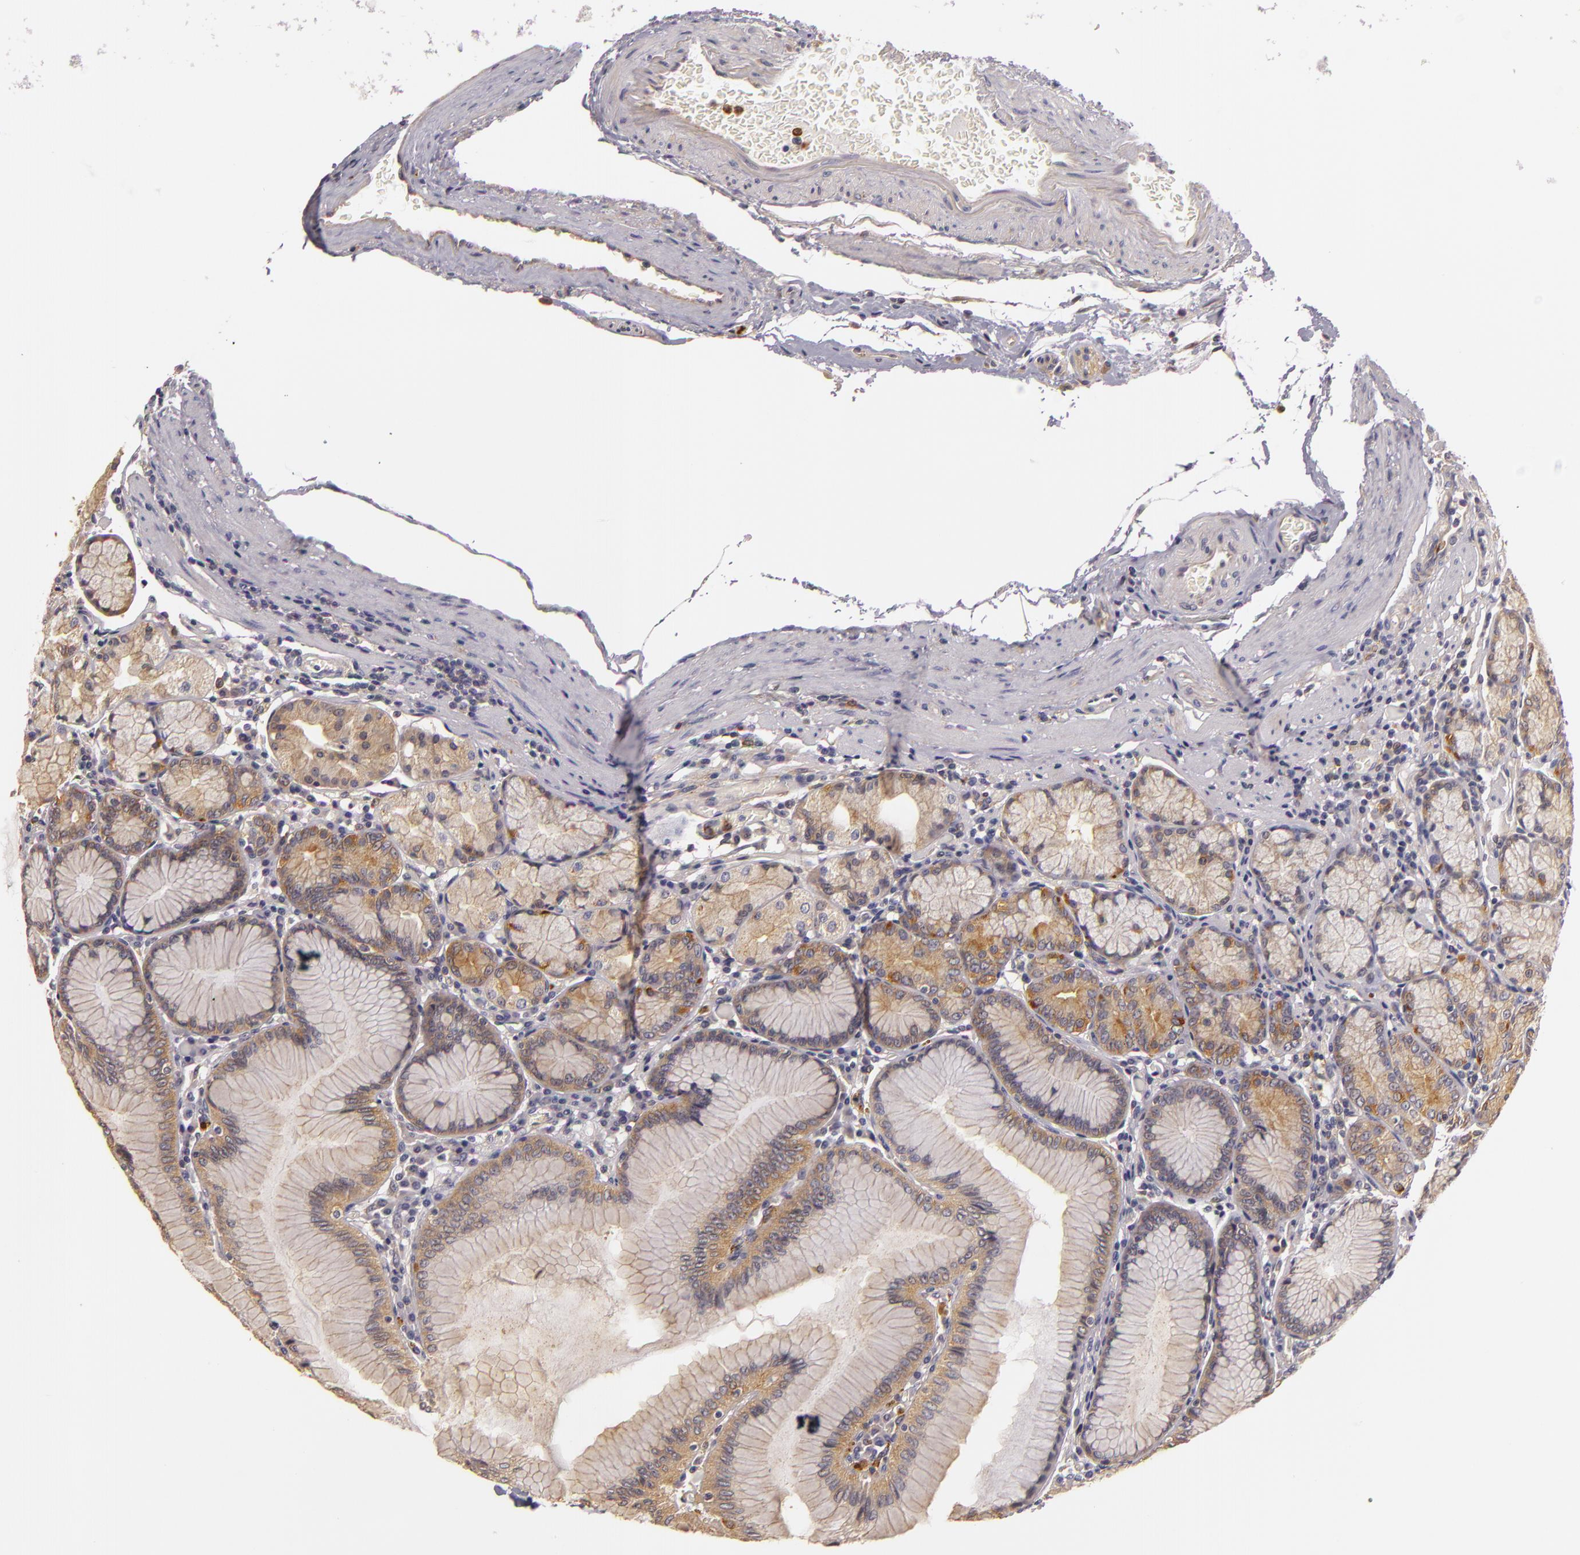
{"staining": {"intensity": "moderate", "quantity": ">75%", "location": "cytoplasmic/membranous"}, "tissue": "stomach", "cell_type": "Glandular cells", "image_type": "normal", "snomed": [{"axis": "morphology", "description": "Normal tissue, NOS"}, {"axis": "topography", "description": "Stomach, lower"}], "caption": "Human stomach stained with a protein marker shows moderate staining in glandular cells.", "gene": "TOM1", "patient": {"sex": "female", "age": 93}}